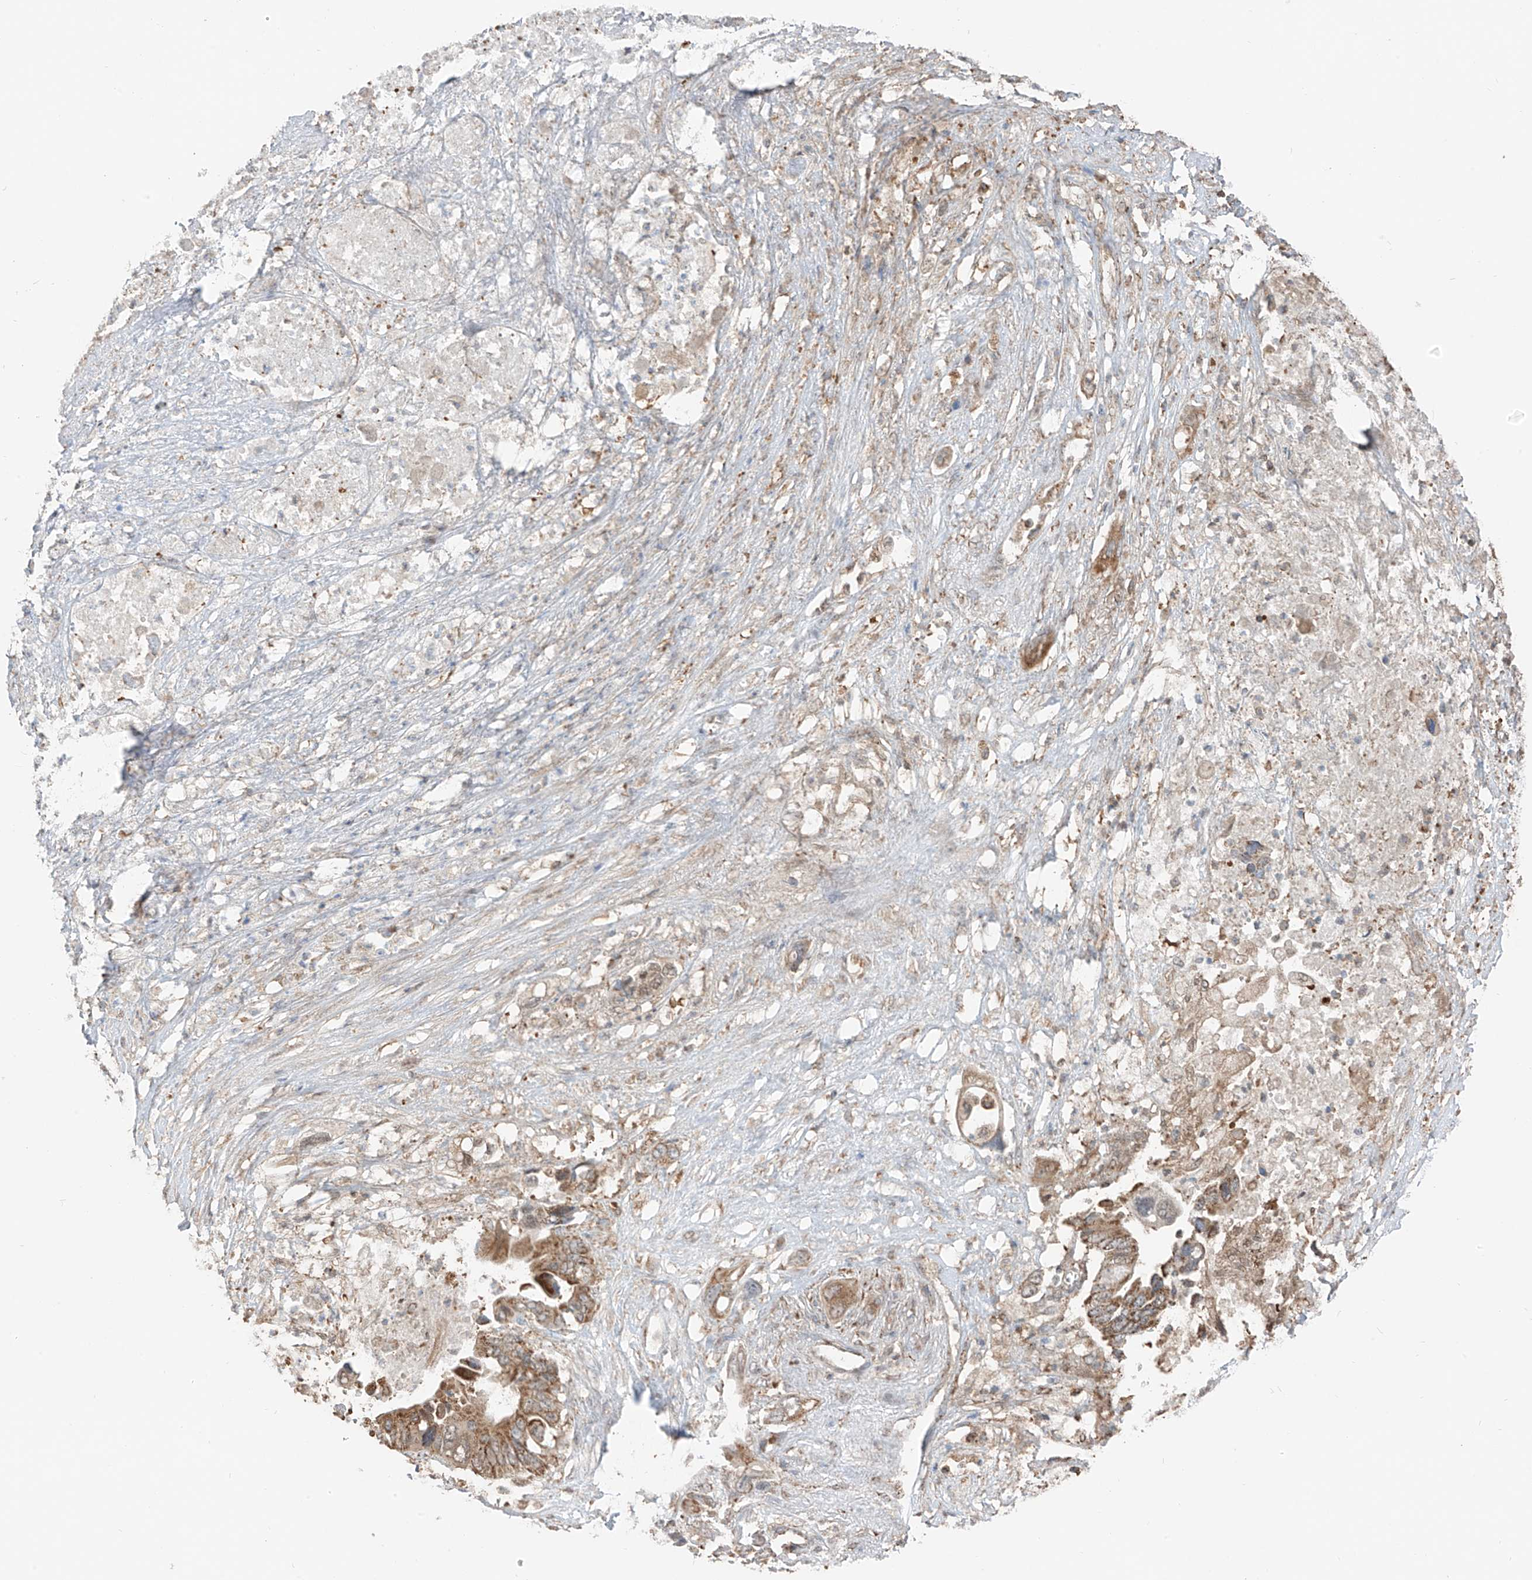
{"staining": {"intensity": "moderate", "quantity": ">75%", "location": "cytoplasmic/membranous"}, "tissue": "pancreatic cancer", "cell_type": "Tumor cells", "image_type": "cancer", "snomed": [{"axis": "morphology", "description": "Adenocarcinoma, NOS"}, {"axis": "topography", "description": "Pancreas"}], "caption": "Moderate cytoplasmic/membranous staining is identified in approximately >75% of tumor cells in pancreatic cancer (adenocarcinoma).", "gene": "ETHE1", "patient": {"sex": "male", "age": 66}}